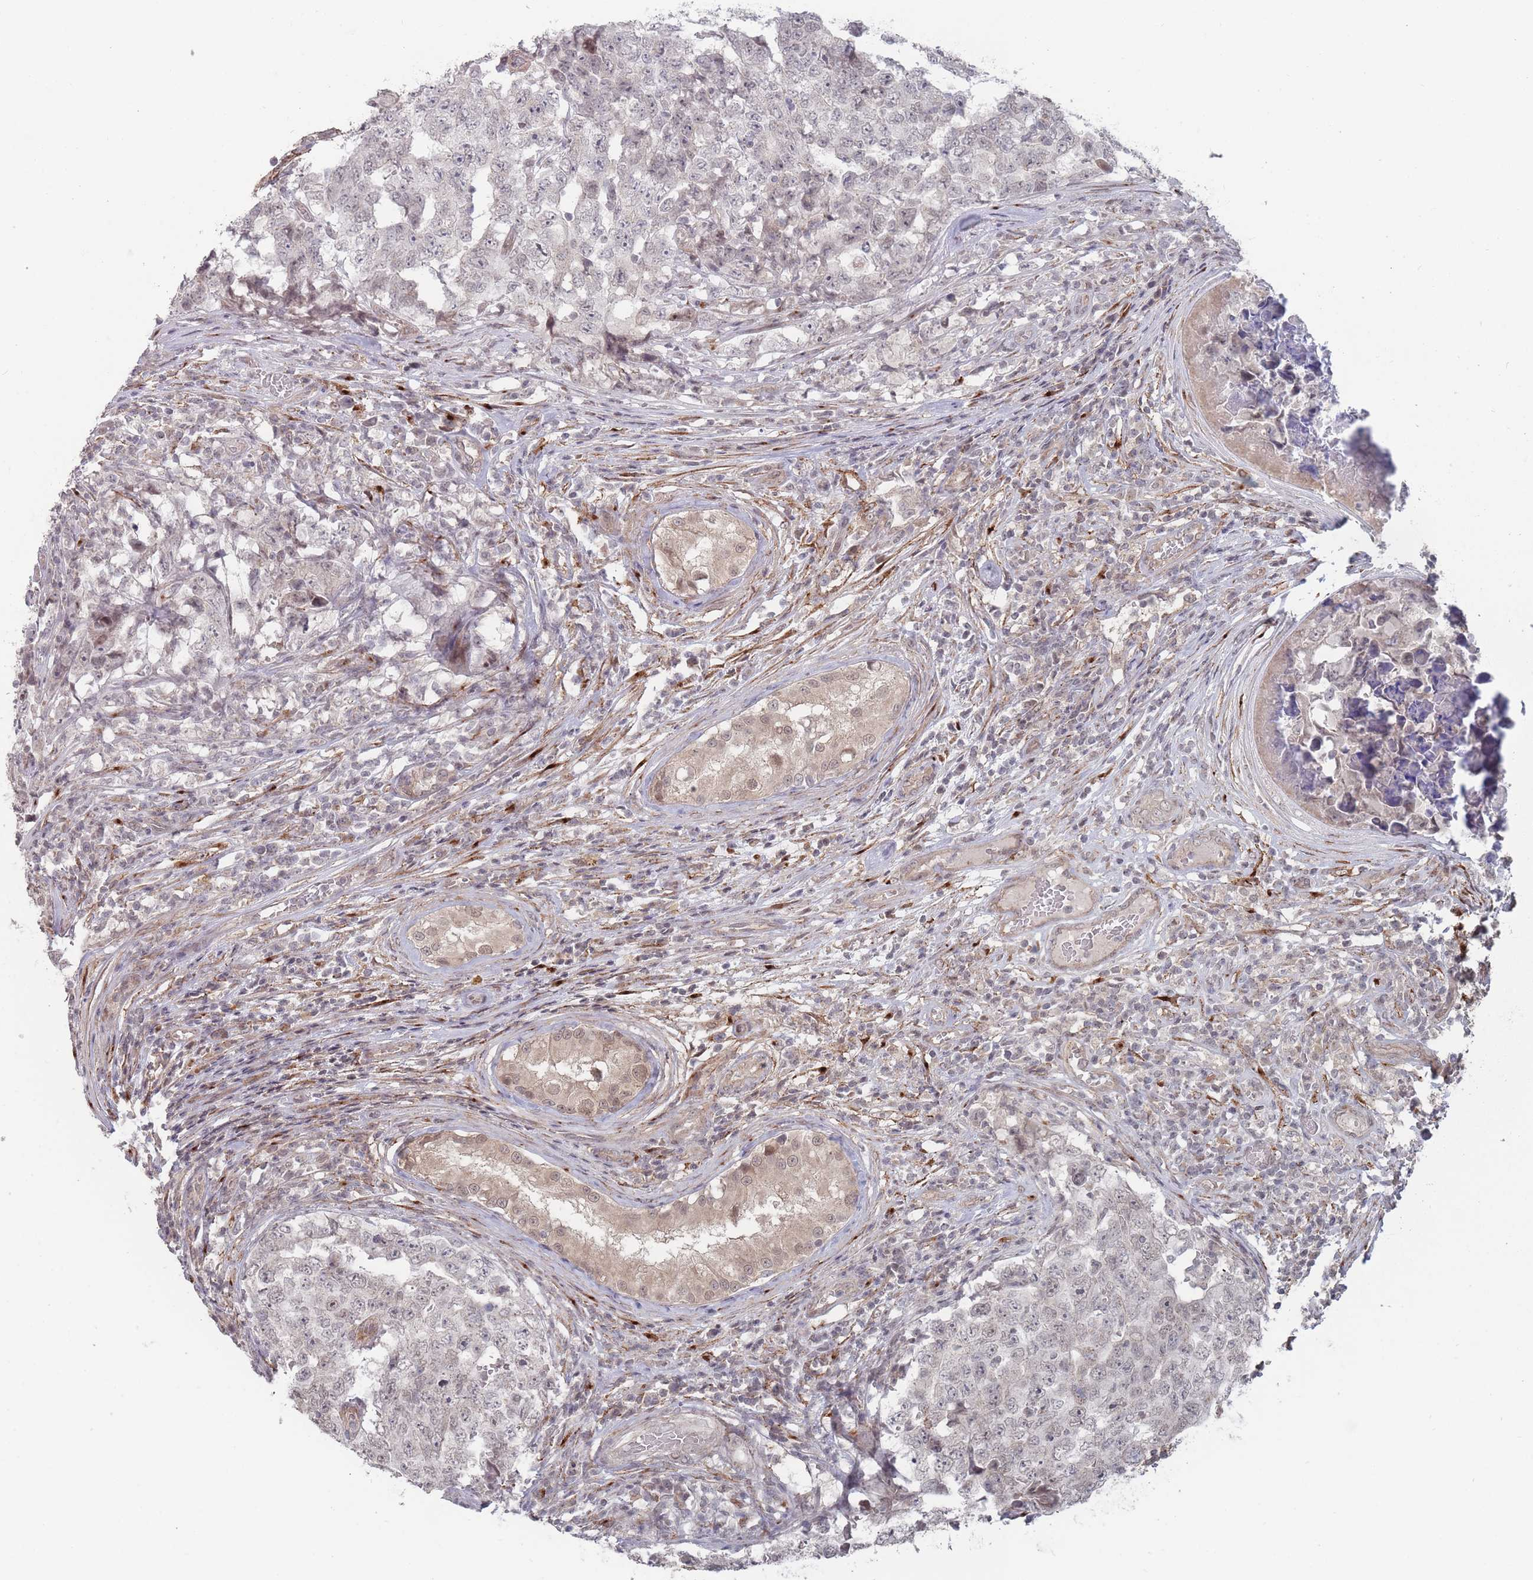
{"staining": {"intensity": "negative", "quantity": "none", "location": "none"}, "tissue": "testis cancer", "cell_type": "Tumor cells", "image_type": "cancer", "snomed": [{"axis": "morphology", "description": "Carcinoma, Embryonal, NOS"}, {"axis": "topography", "description": "Testis"}], "caption": "Human embryonal carcinoma (testis) stained for a protein using IHC displays no expression in tumor cells.", "gene": "CNTRL", "patient": {"sex": "male", "age": 25}}